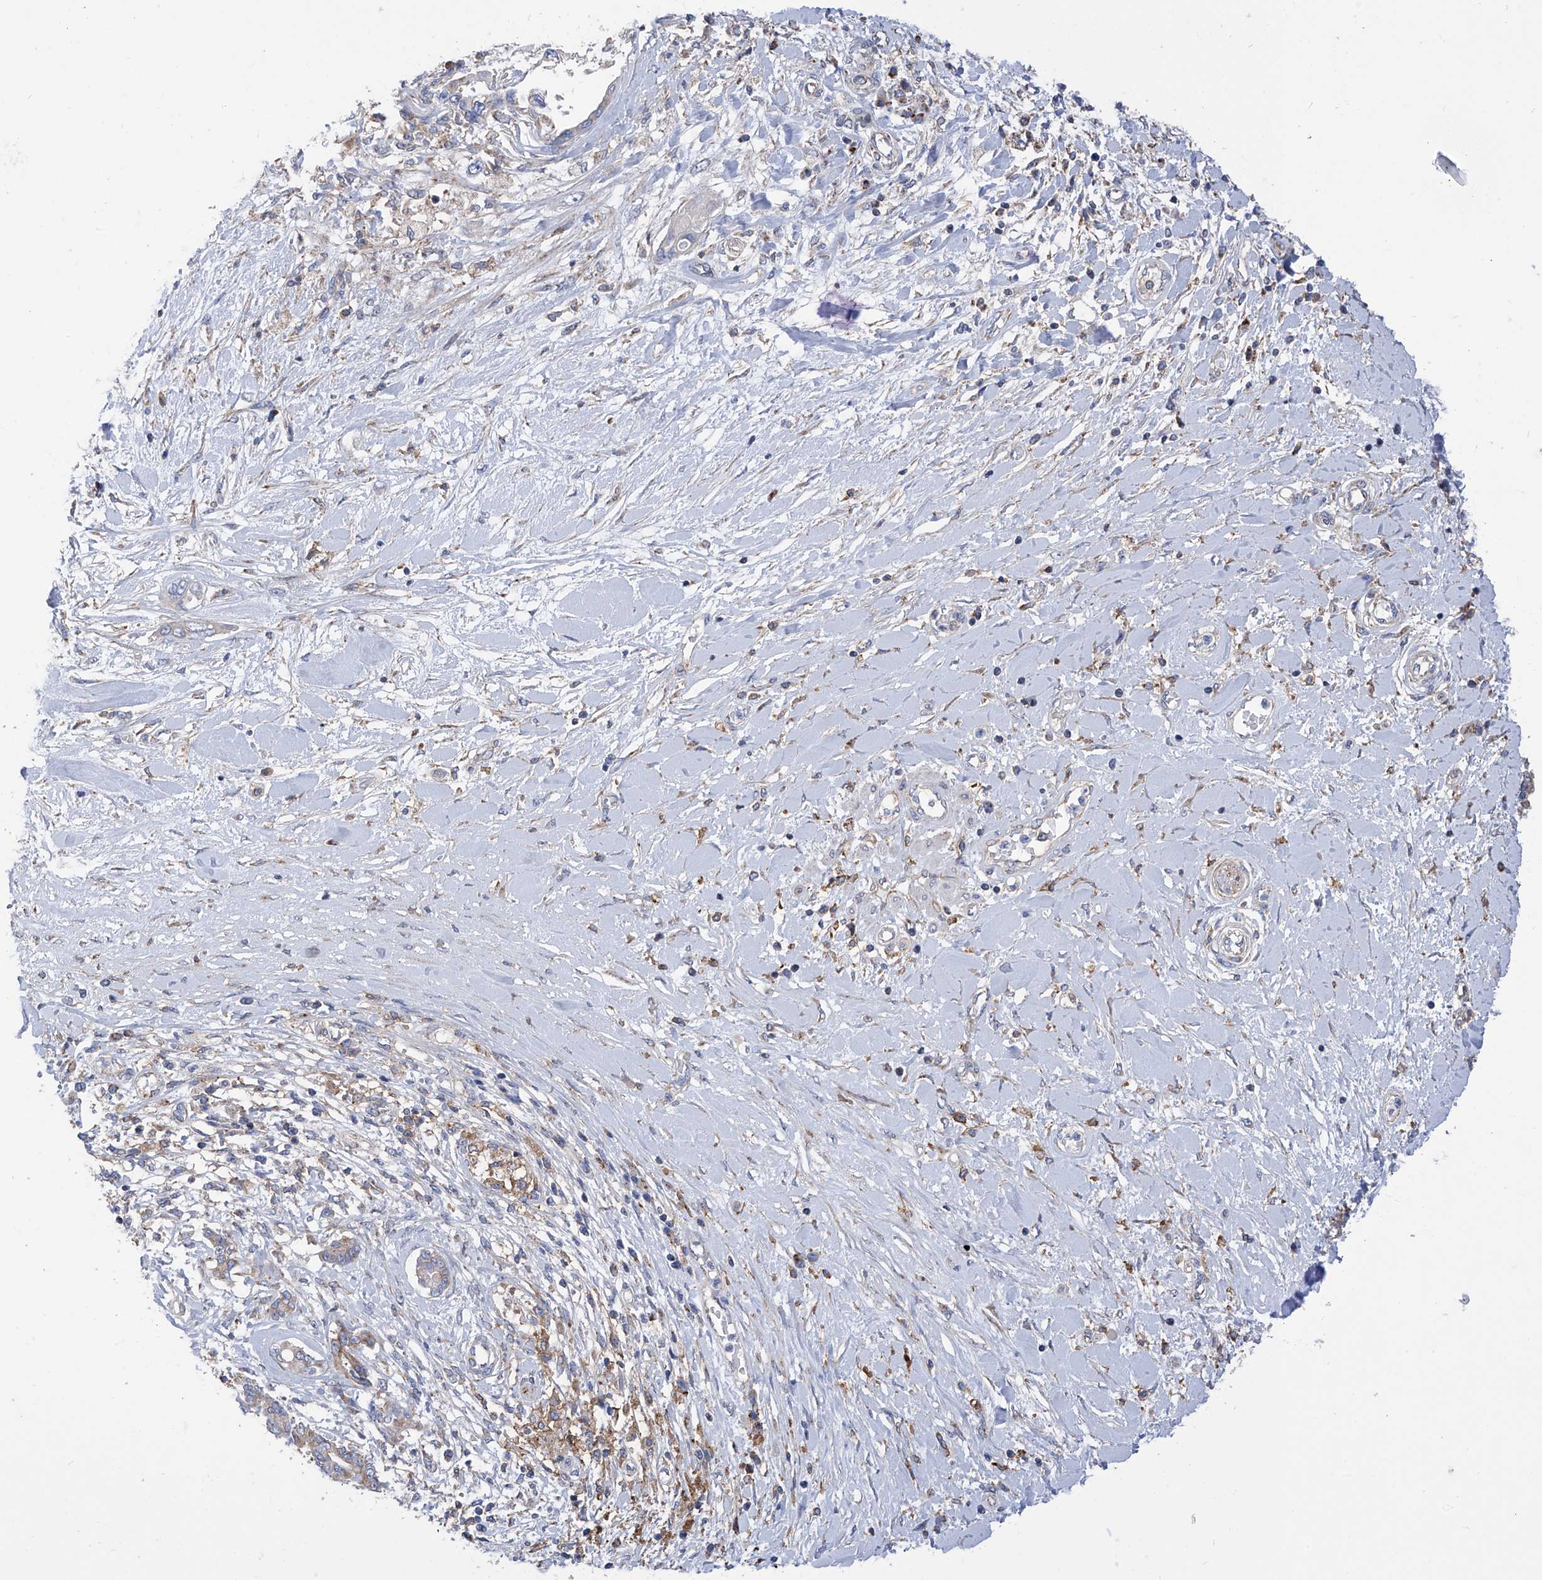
{"staining": {"intensity": "negative", "quantity": "none", "location": "none"}, "tissue": "pancreatic cancer", "cell_type": "Tumor cells", "image_type": "cancer", "snomed": [{"axis": "morphology", "description": "Inflammation, NOS"}, {"axis": "morphology", "description": "Adenocarcinoma, NOS"}, {"axis": "topography", "description": "Pancreas"}], "caption": "Tumor cells are negative for brown protein staining in pancreatic adenocarcinoma.", "gene": "P2RX7", "patient": {"sex": "female", "age": 56}}